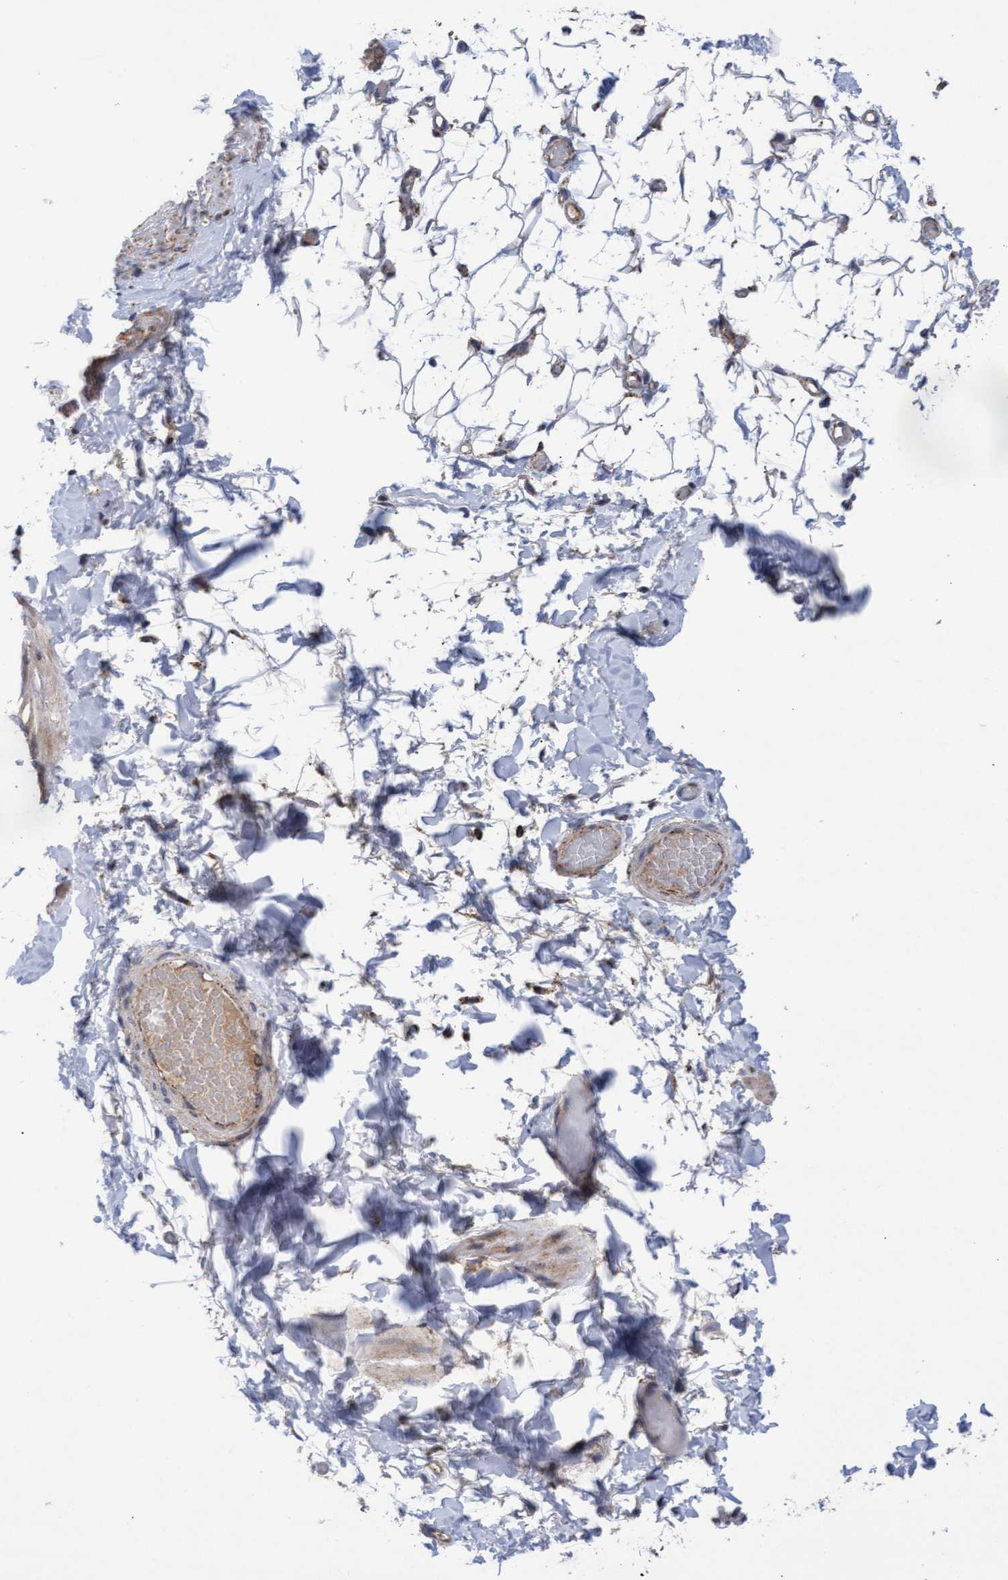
{"staining": {"intensity": "negative", "quantity": "none", "location": "none"}, "tissue": "adipose tissue", "cell_type": "Adipocytes", "image_type": "normal", "snomed": [{"axis": "morphology", "description": "Normal tissue, NOS"}, {"axis": "topography", "description": "Adipose tissue"}, {"axis": "topography", "description": "Vascular tissue"}, {"axis": "topography", "description": "Peripheral nerve tissue"}], "caption": "Immunohistochemistry (IHC) image of unremarkable human adipose tissue stained for a protein (brown), which demonstrates no positivity in adipocytes. (DAB (3,3'-diaminobenzidine) immunohistochemistry, high magnification).", "gene": "MRPL38", "patient": {"sex": "male", "age": 25}}